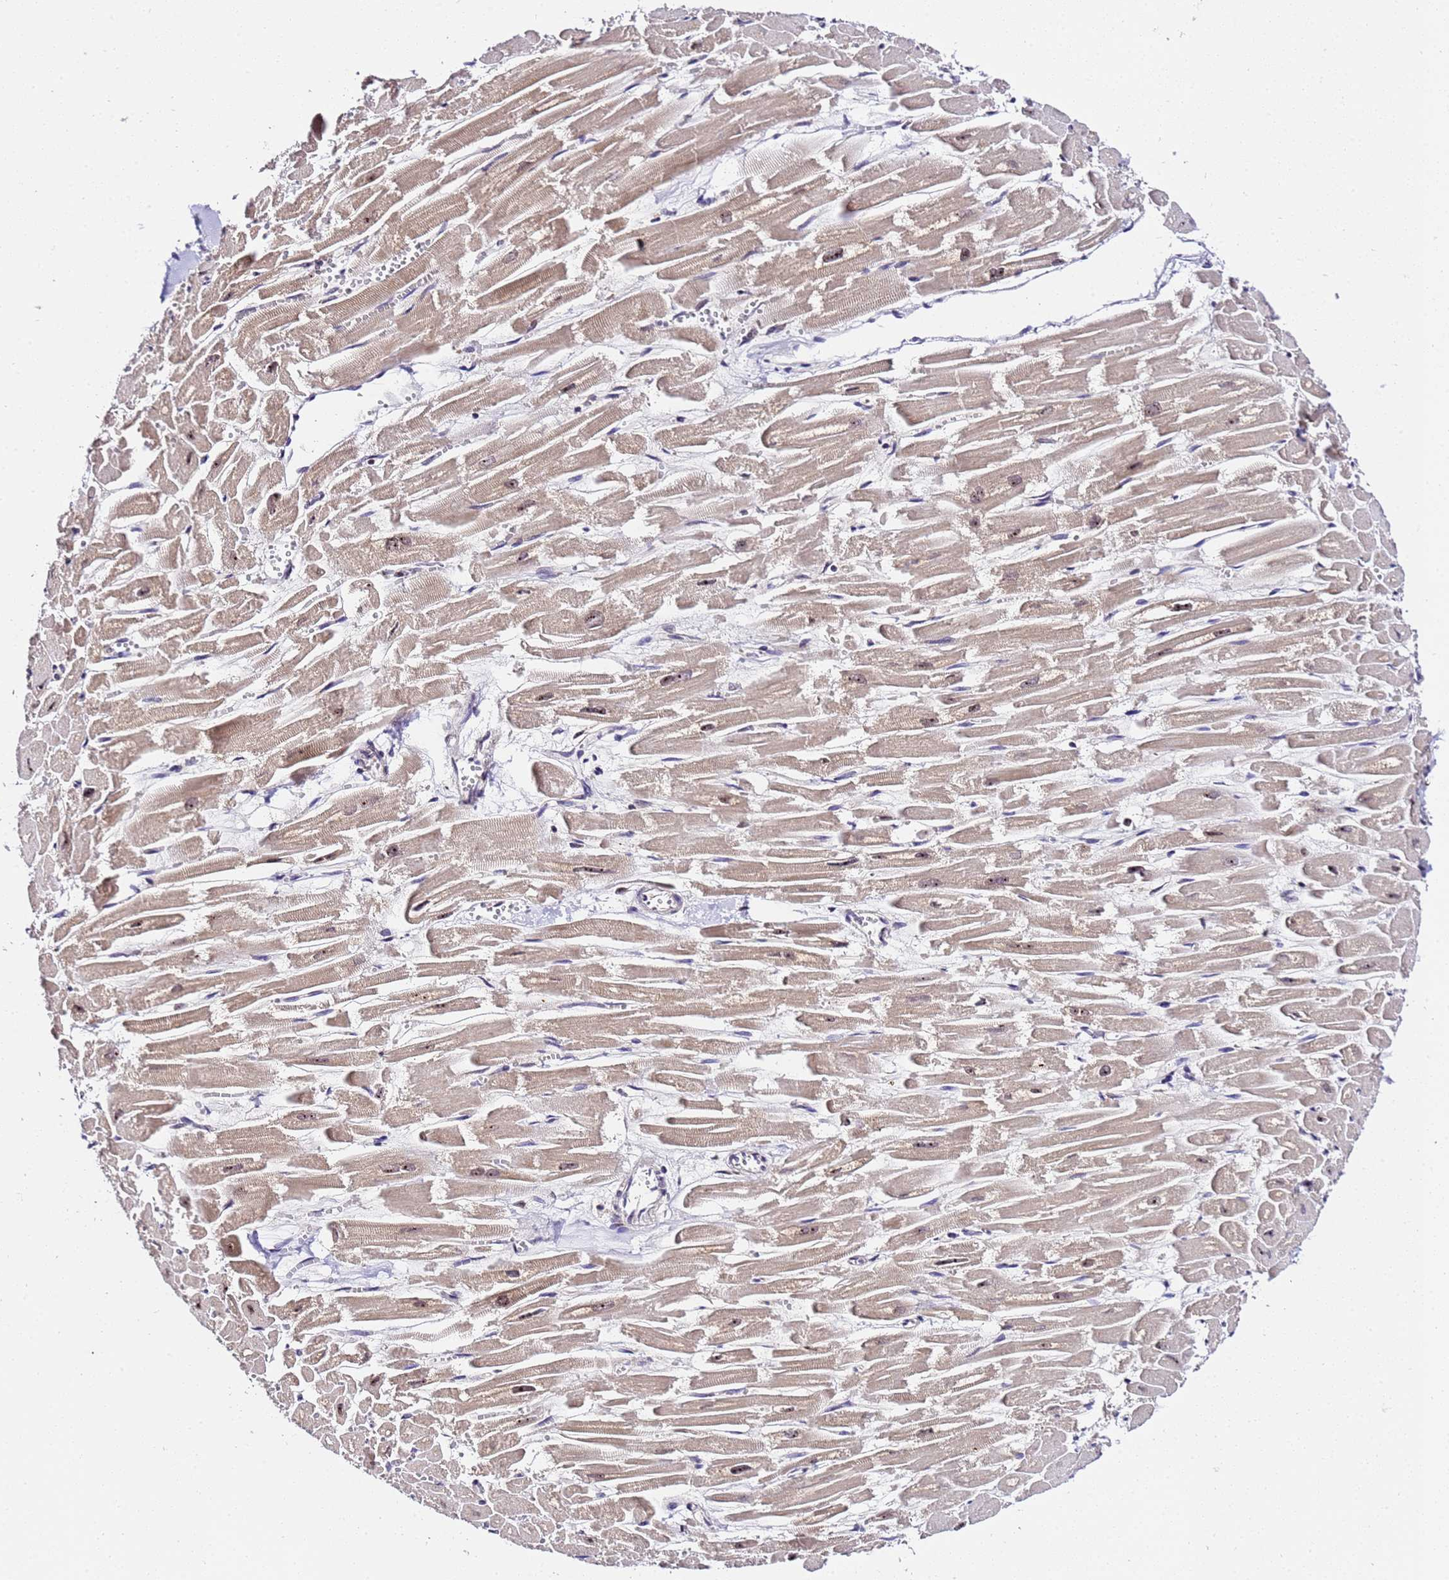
{"staining": {"intensity": "moderate", "quantity": "25%-75%", "location": "cytoplasmic/membranous,nuclear"}, "tissue": "heart muscle", "cell_type": "Cardiomyocytes", "image_type": "normal", "snomed": [{"axis": "morphology", "description": "Normal tissue, NOS"}, {"axis": "topography", "description": "Heart"}], "caption": "A histopathology image of human heart muscle stained for a protein reveals moderate cytoplasmic/membranous,nuclear brown staining in cardiomyocytes.", "gene": "SLX4IP", "patient": {"sex": "male", "age": 54}}